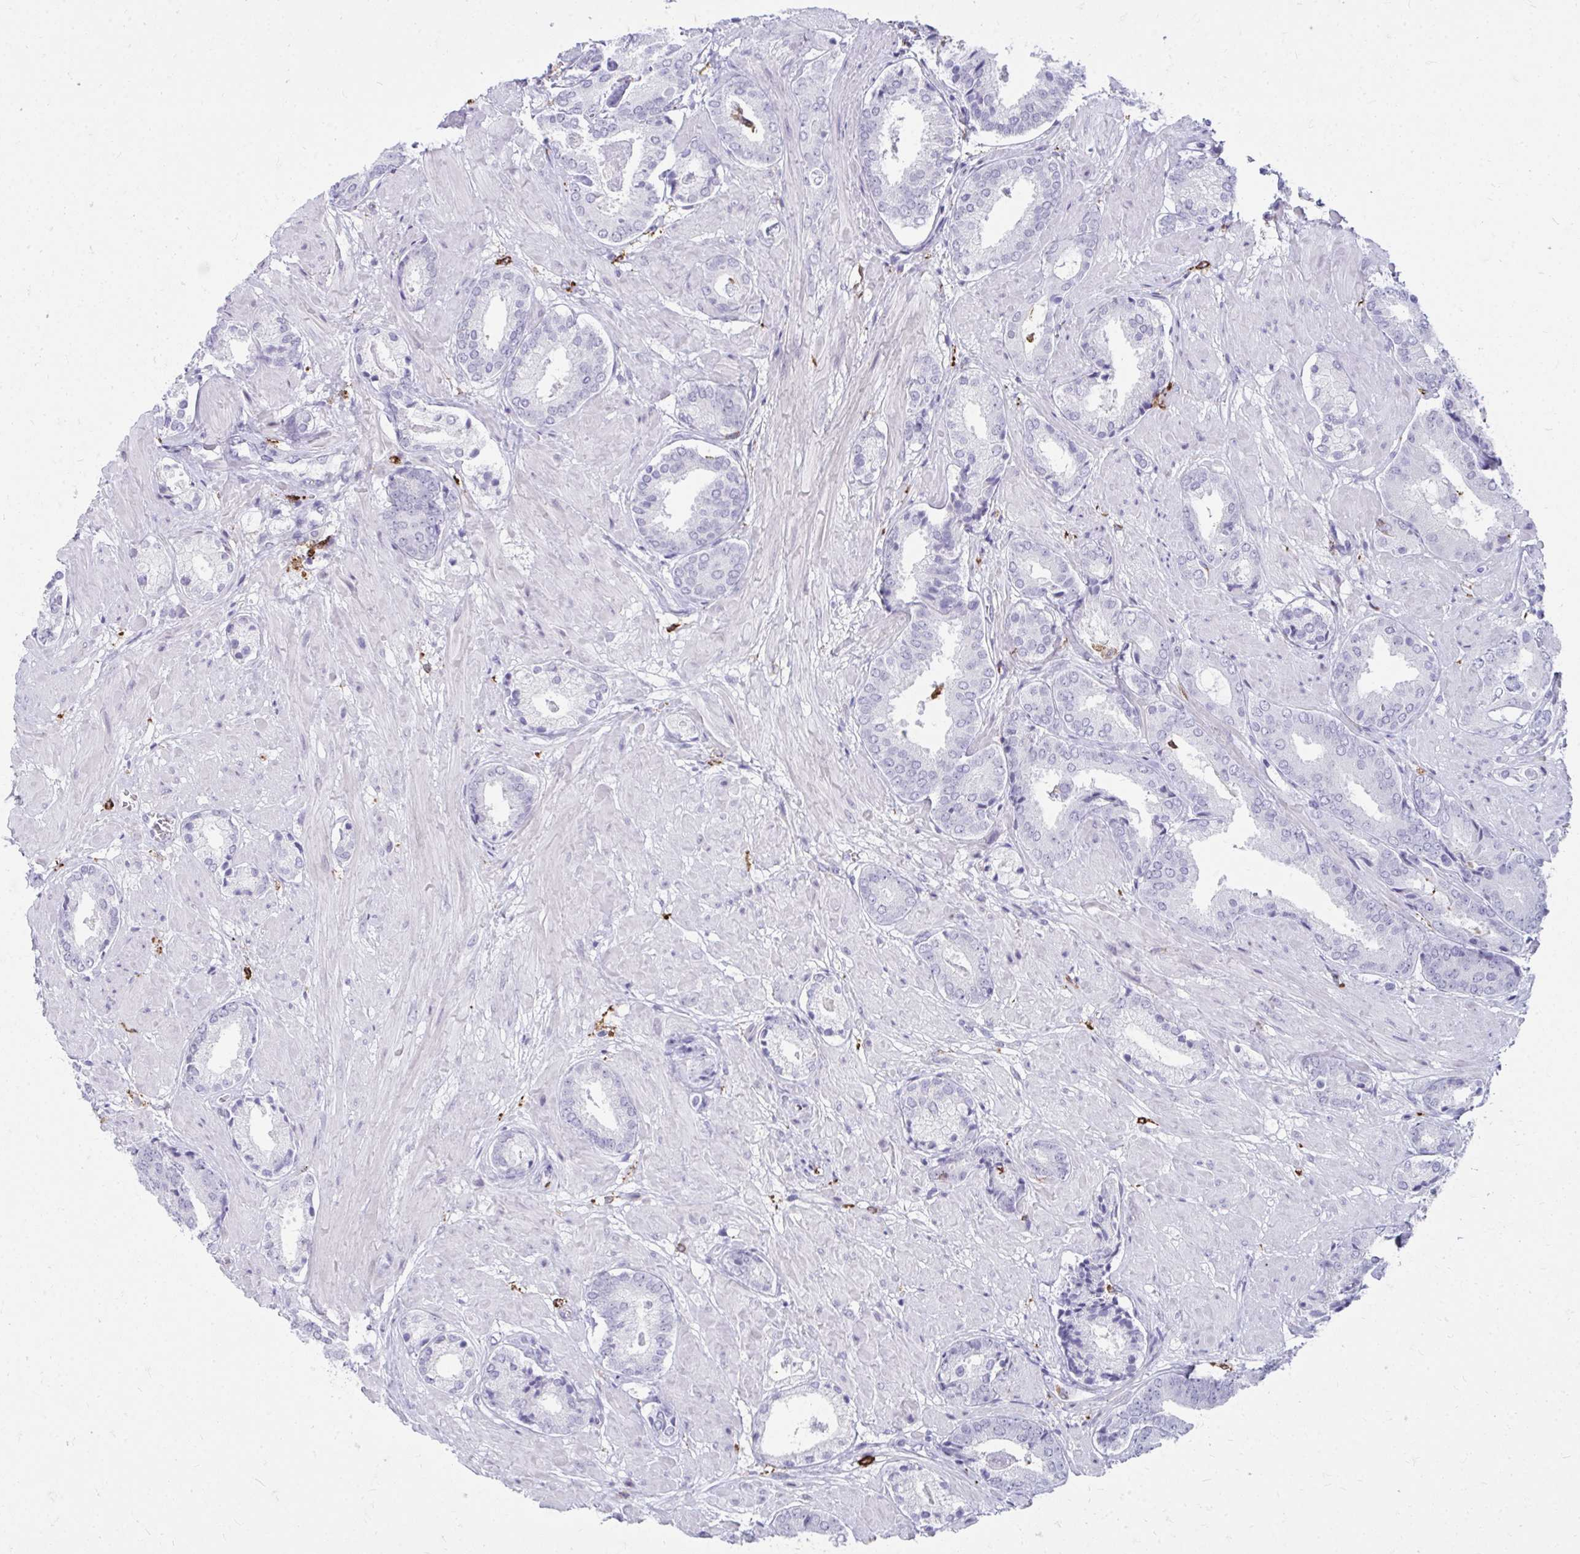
{"staining": {"intensity": "negative", "quantity": "none", "location": "none"}, "tissue": "prostate cancer", "cell_type": "Tumor cells", "image_type": "cancer", "snomed": [{"axis": "morphology", "description": "Adenocarcinoma, High grade"}, {"axis": "topography", "description": "Prostate"}], "caption": "There is no significant expression in tumor cells of adenocarcinoma (high-grade) (prostate).", "gene": "CD163", "patient": {"sex": "male", "age": 56}}